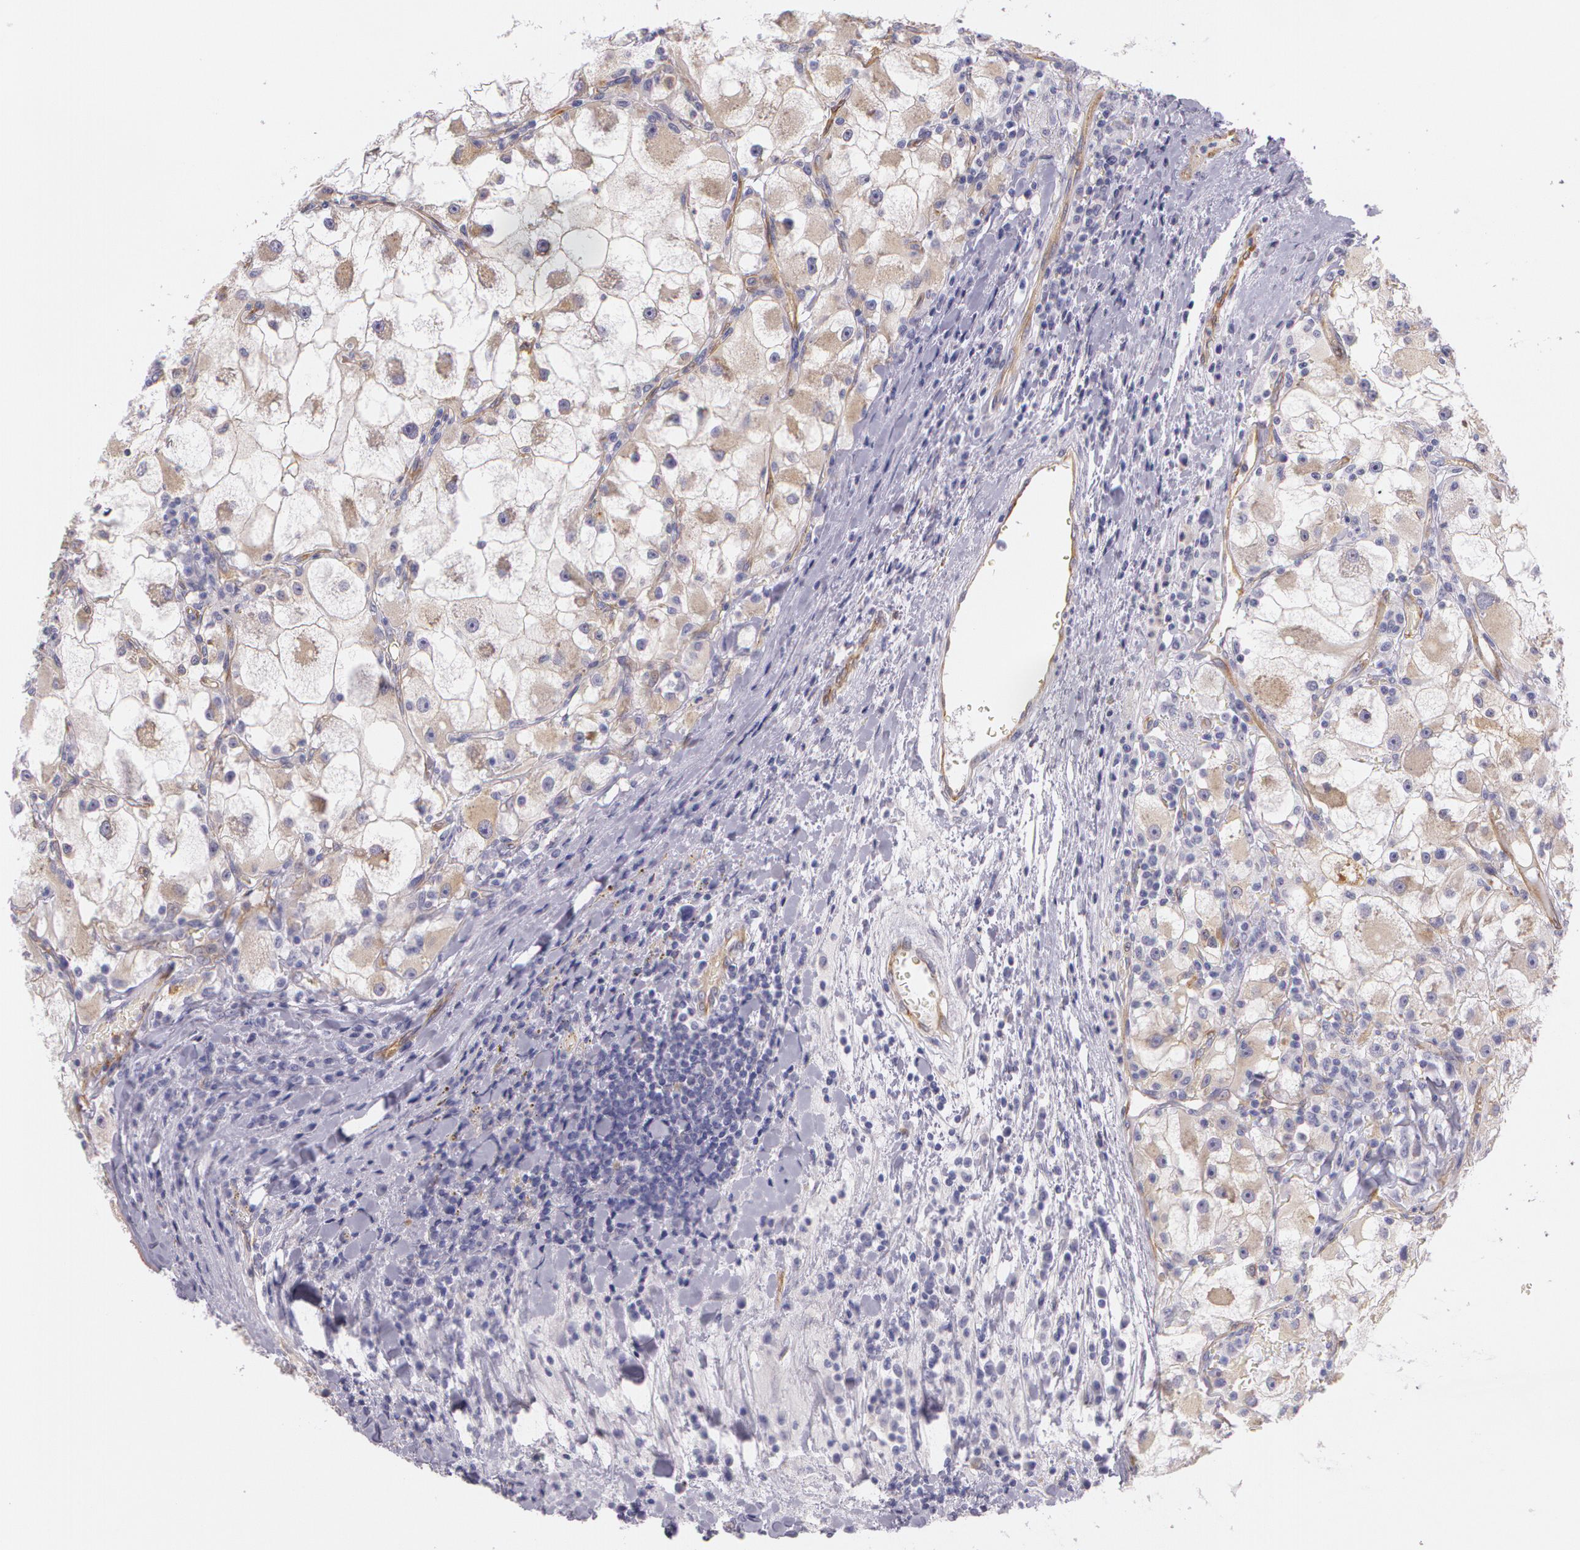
{"staining": {"intensity": "moderate", "quantity": "25%-75%", "location": "cytoplasmic/membranous"}, "tissue": "renal cancer", "cell_type": "Tumor cells", "image_type": "cancer", "snomed": [{"axis": "morphology", "description": "Adenocarcinoma, NOS"}, {"axis": "topography", "description": "Kidney"}], "caption": "Protein analysis of renal cancer (adenocarcinoma) tissue displays moderate cytoplasmic/membranous positivity in approximately 25%-75% of tumor cells.", "gene": "APP", "patient": {"sex": "female", "age": 73}}